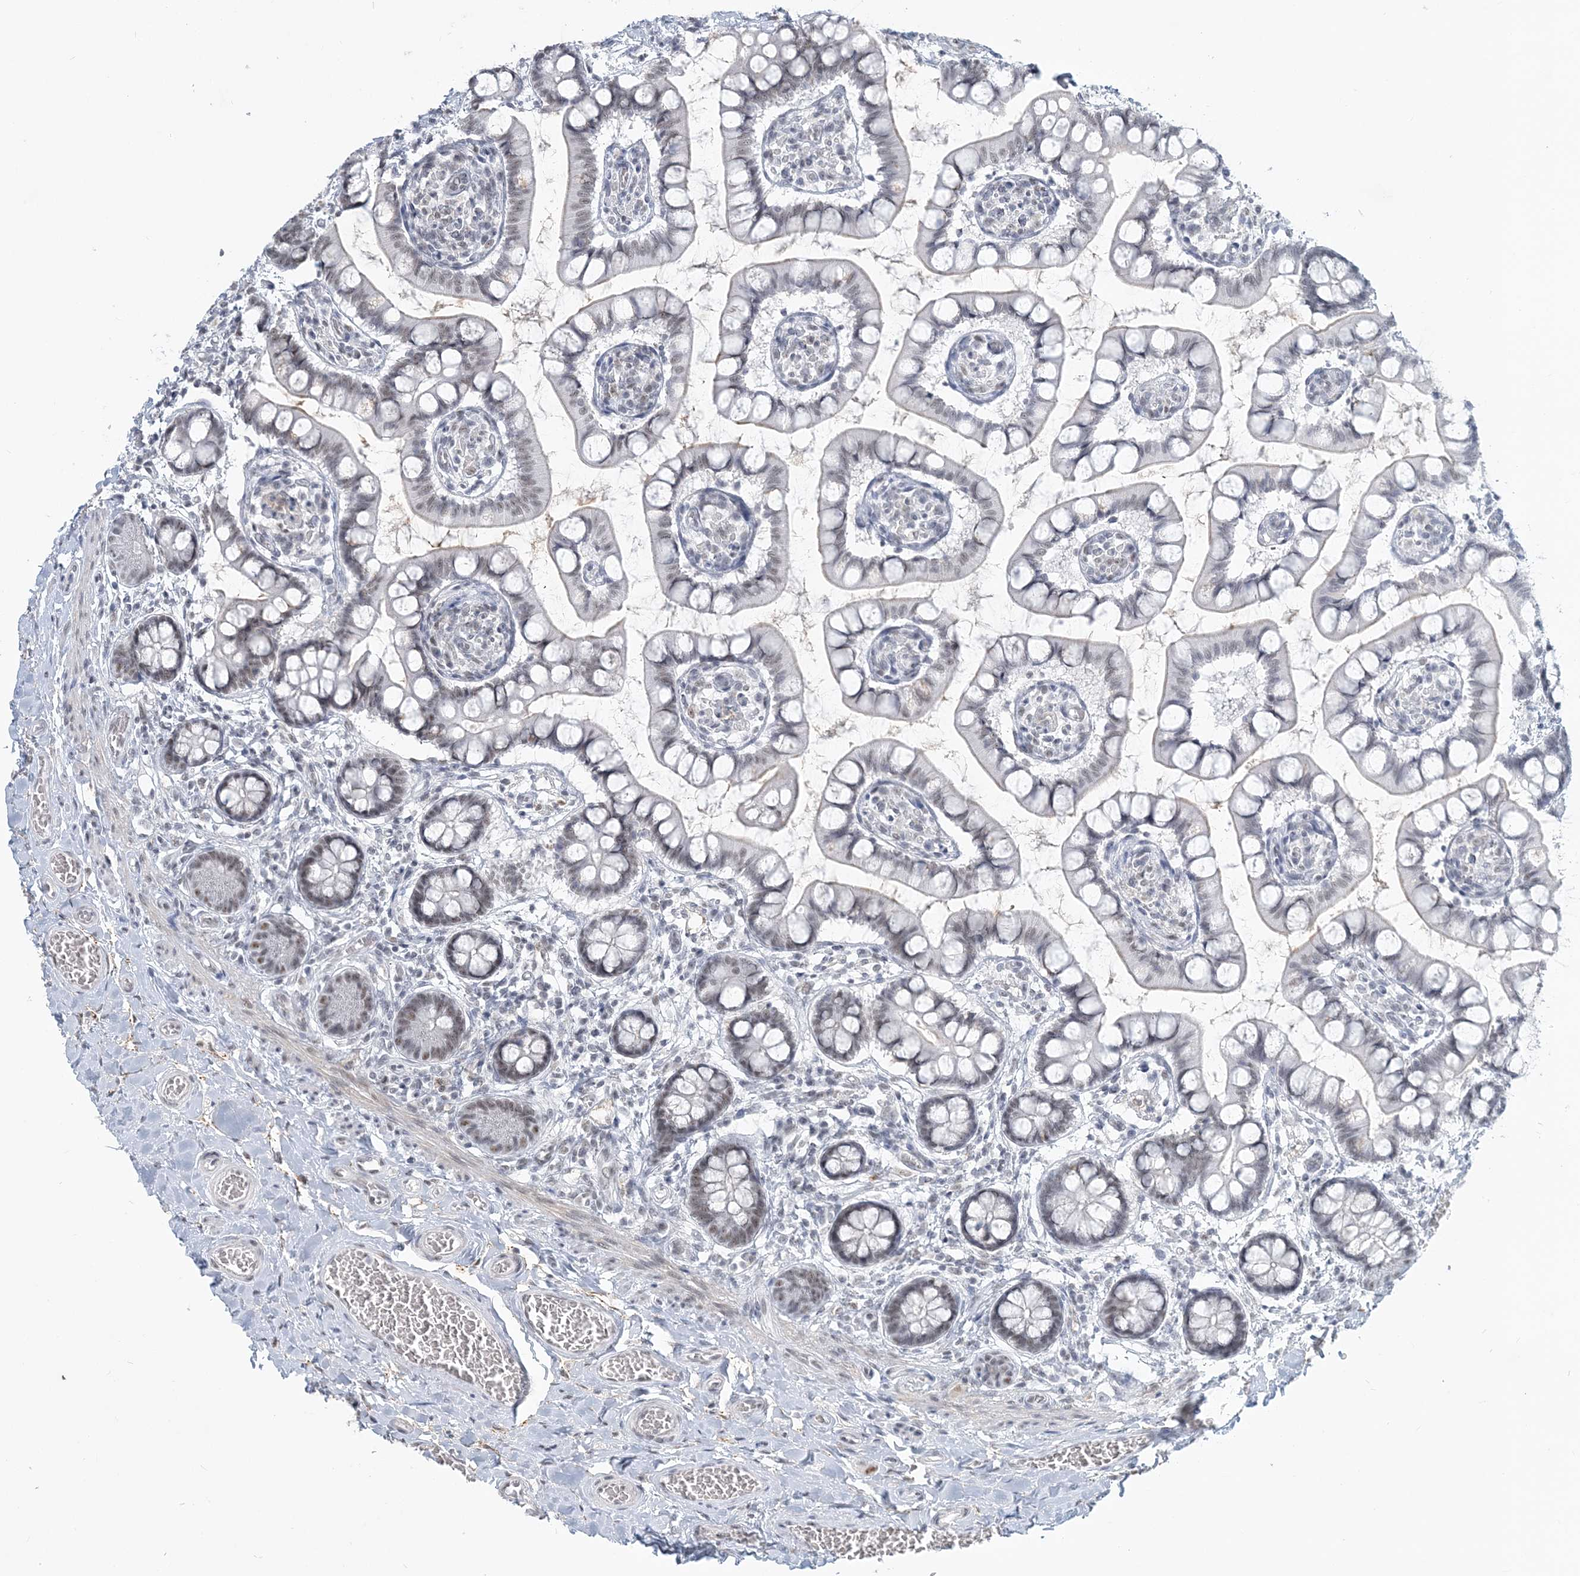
{"staining": {"intensity": "moderate", "quantity": "<25%", "location": "cytoplasmic/membranous,nuclear"}, "tissue": "small intestine", "cell_type": "Glandular cells", "image_type": "normal", "snomed": [{"axis": "morphology", "description": "Normal tissue, NOS"}, {"axis": "topography", "description": "Small intestine"}], "caption": "Glandular cells demonstrate moderate cytoplasmic/membranous,nuclear expression in about <25% of cells in benign small intestine.", "gene": "PLRG1", "patient": {"sex": "male", "age": 52}}